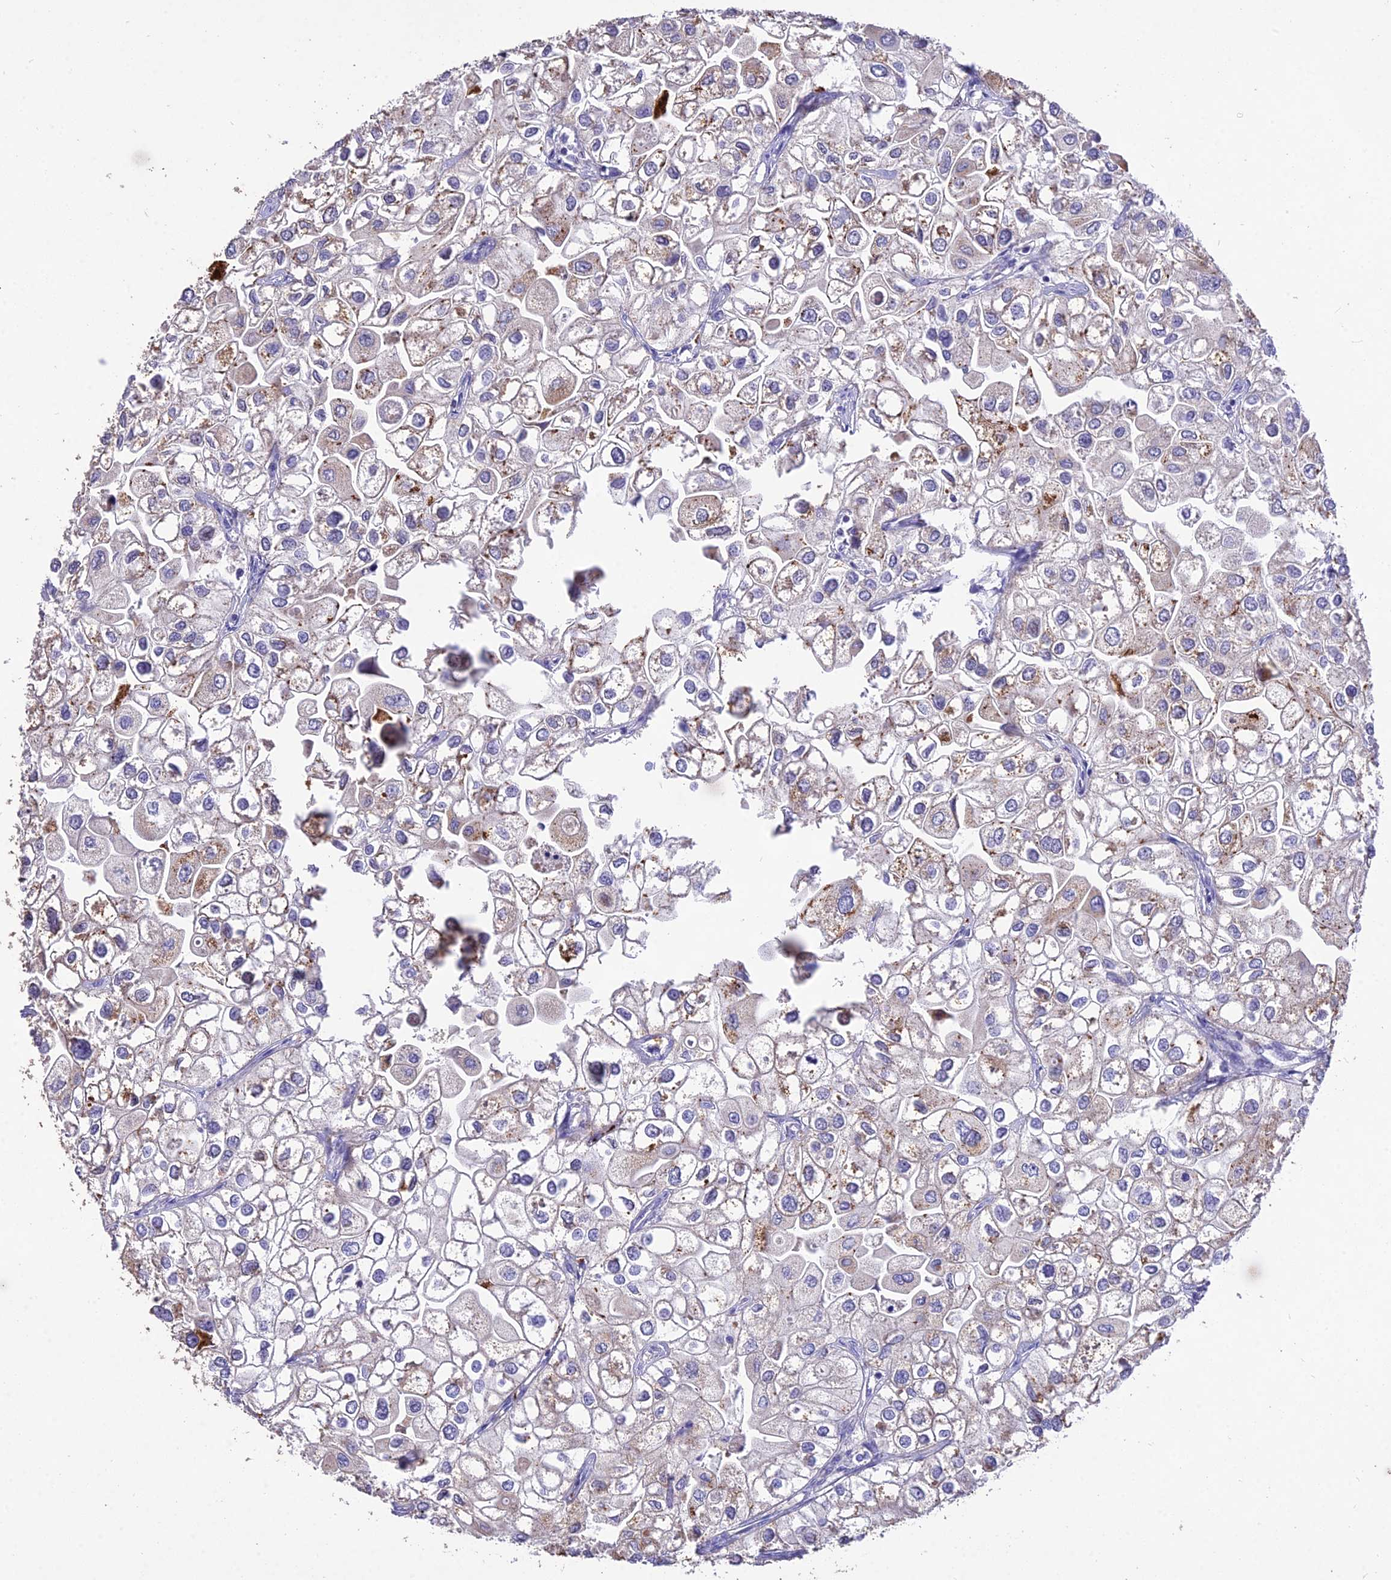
{"staining": {"intensity": "weak", "quantity": "<25%", "location": "cytoplasmic/membranous"}, "tissue": "urothelial cancer", "cell_type": "Tumor cells", "image_type": "cancer", "snomed": [{"axis": "morphology", "description": "Urothelial carcinoma, High grade"}, {"axis": "topography", "description": "Urinary bladder"}], "caption": "IHC micrograph of urothelial cancer stained for a protein (brown), which demonstrates no positivity in tumor cells.", "gene": "SDHD", "patient": {"sex": "male", "age": 64}}